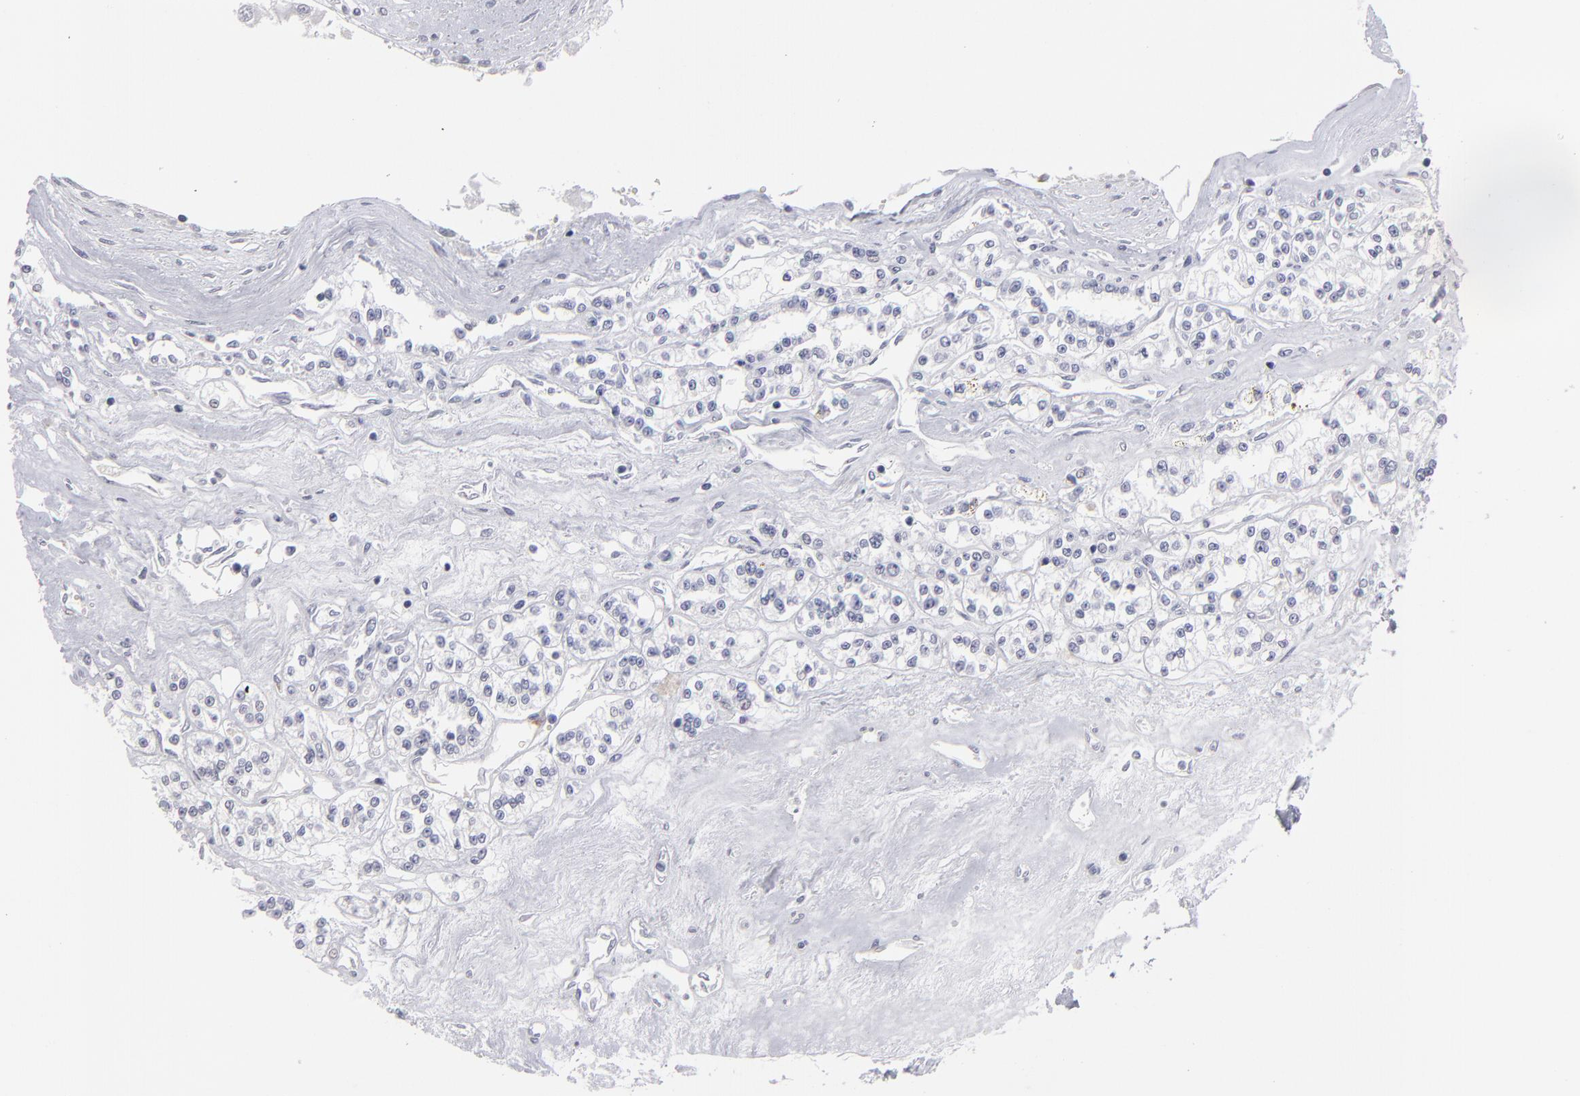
{"staining": {"intensity": "negative", "quantity": "none", "location": "none"}, "tissue": "renal cancer", "cell_type": "Tumor cells", "image_type": "cancer", "snomed": [{"axis": "morphology", "description": "Adenocarcinoma, NOS"}, {"axis": "topography", "description": "Kidney"}], "caption": "Renal cancer was stained to show a protein in brown. There is no significant expression in tumor cells. Nuclei are stained in blue.", "gene": "CADM3", "patient": {"sex": "female", "age": 76}}